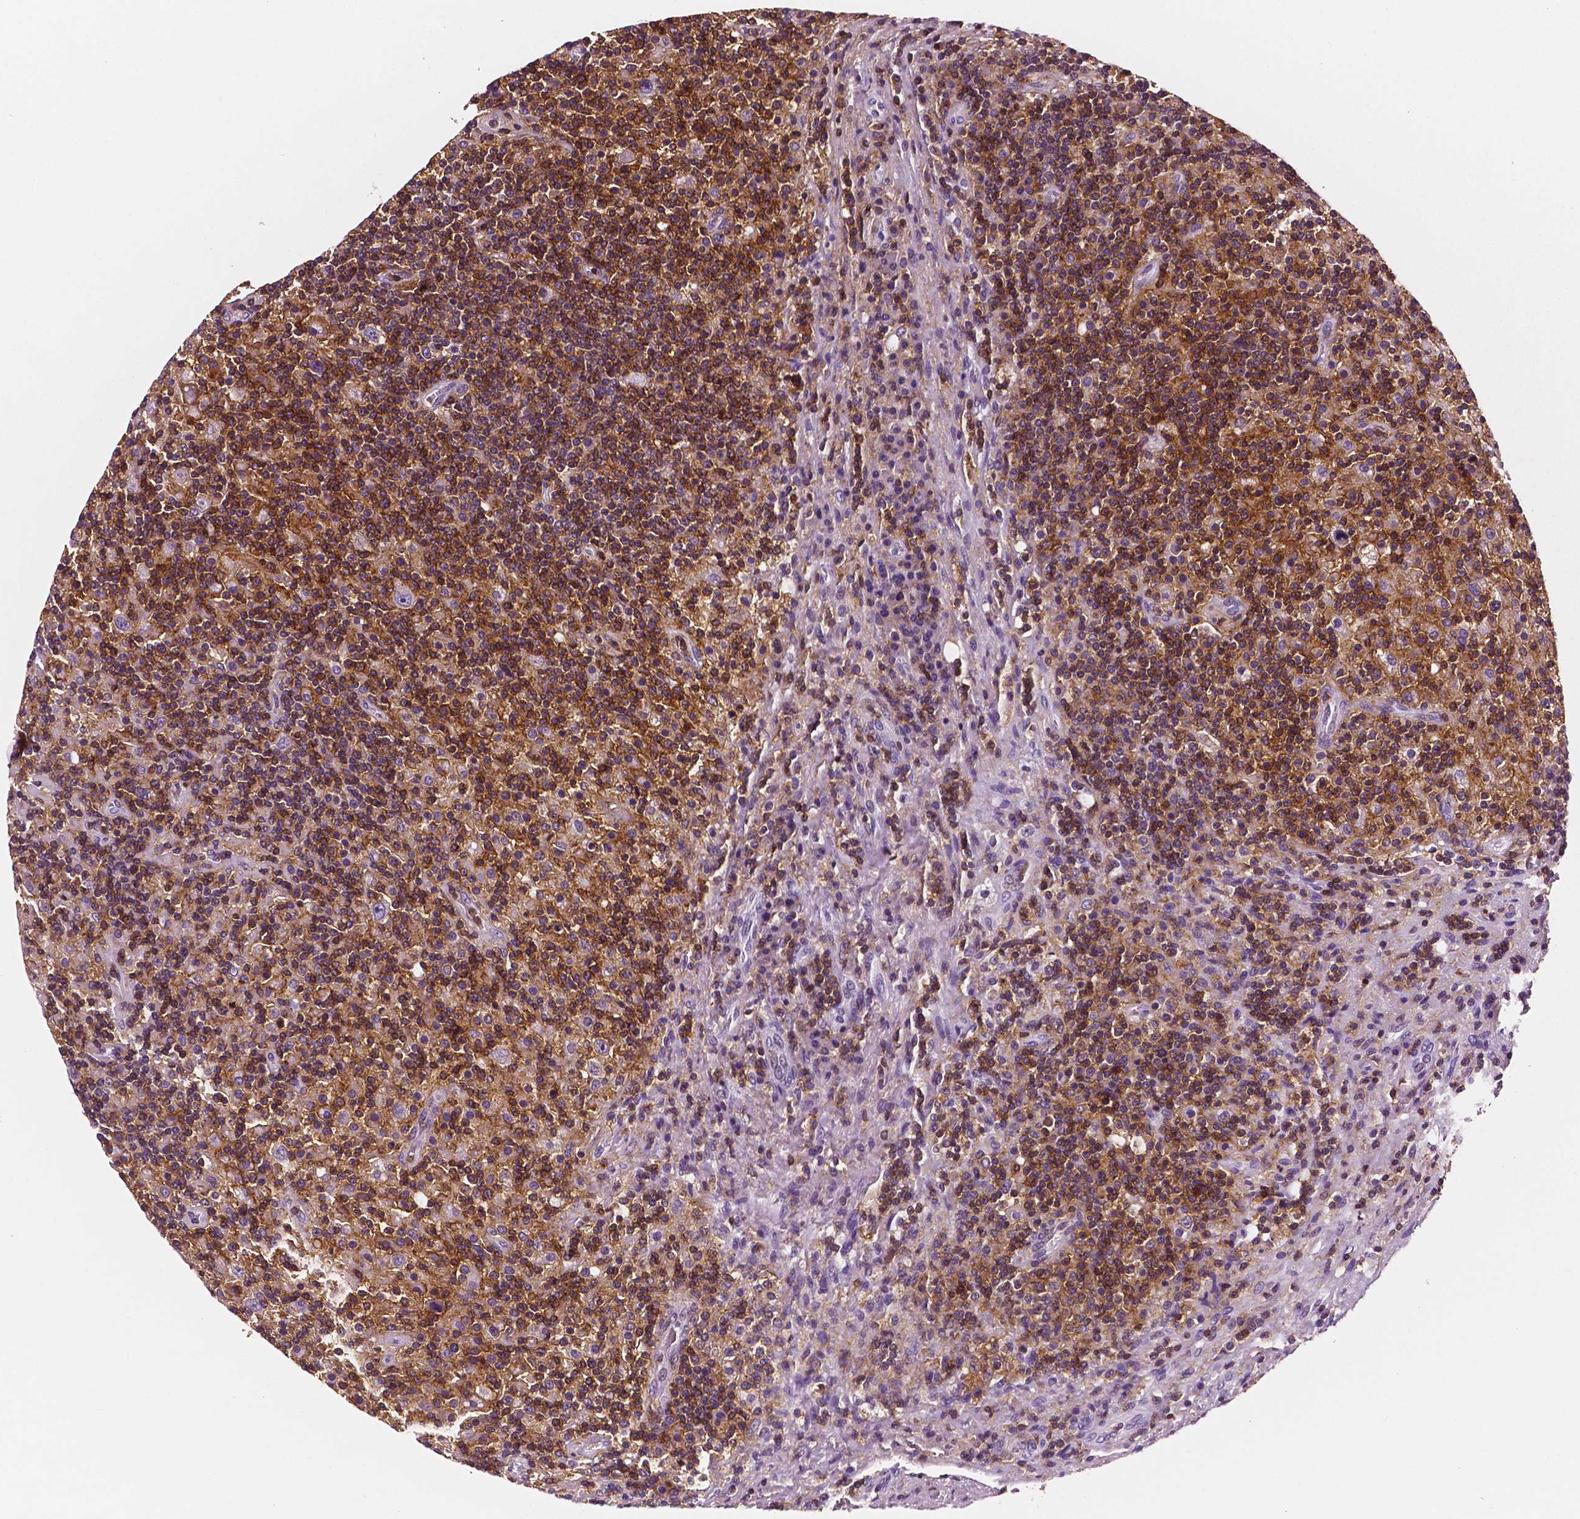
{"staining": {"intensity": "negative", "quantity": "none", "location": "none"}, "tissue": "lymphoma", "cell_type": "Tumor cells", "image_type": "cancer", "snomed": [{"axis": "morphology", "description": "Hodgkin's disease, NOS"}, {"axis": "topography", "description": "Lymph node"}], "caption": "Immunohistochemistry of human Hodgkin's disease shows no expression in tumor cells. Brightfield microscopy of IHC stained with DAB (3,3'-diaminobenzidine) (brown) and hematoxylin (blue), captured at high magnification.", "gene": "PTPRC", "patient": {"sex": "male", "age": 70}}